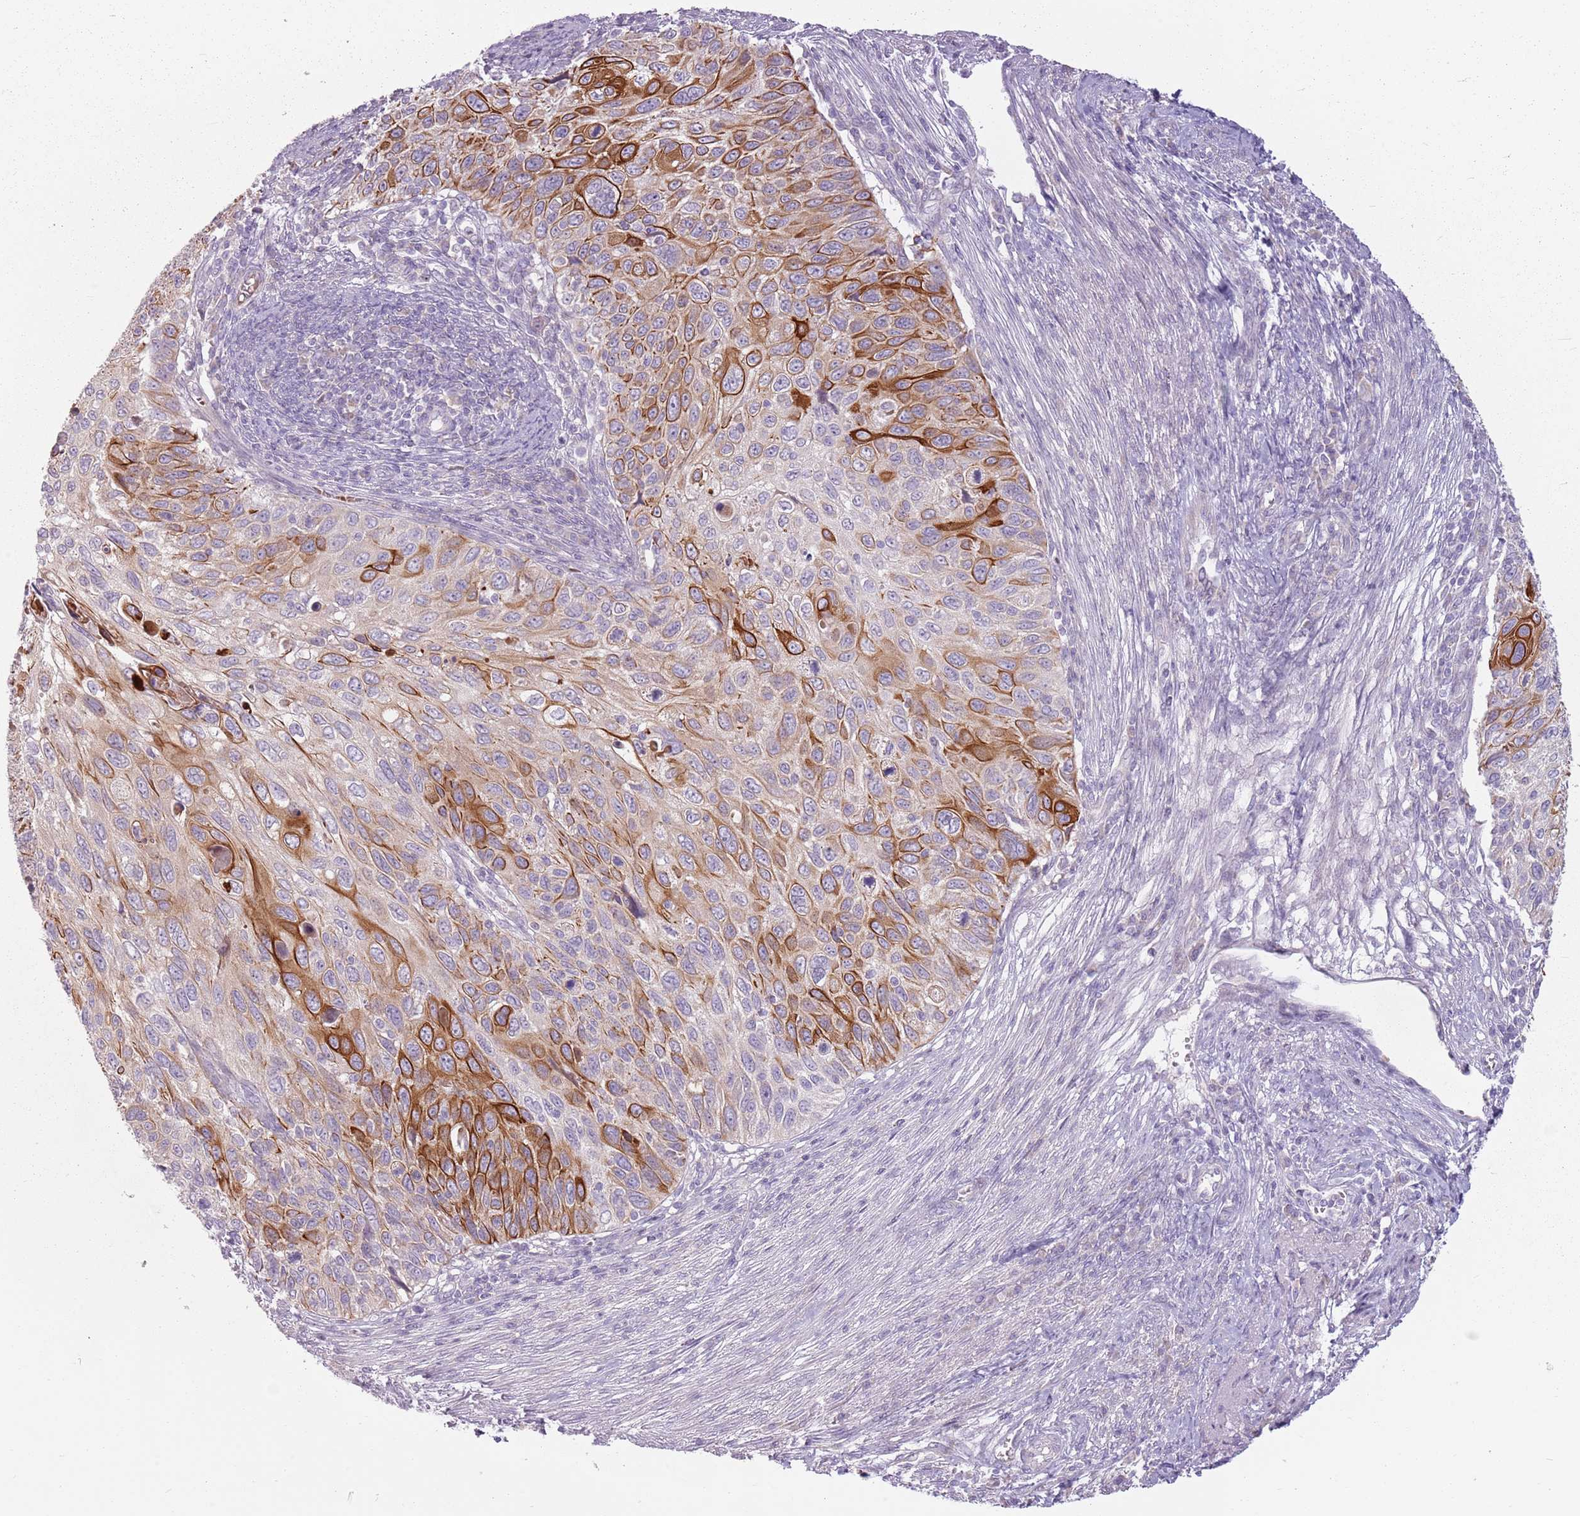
{"staining": {"intensity": "strong", "quantity": "25%-75%", "location": "cytoplasmic/membranous"}, "tissue": "cervical cancer", "cell_type": "Tumor cells", "image_type": "cancer", "snomed": [{"axis": "morphology", "description": "Squamous cell carcinoma, NOS"}, {"axis": "topography", "description": "Cervix"}], "caption": "A photomicrograph of human cervical cancer (squamous cell carcinoma) stained for a protein displays strong cytoplasmic/membranous brown staining in tumor cells.", "gene": "HSPA14", "patient": {"sex": "female", "age": 70}}